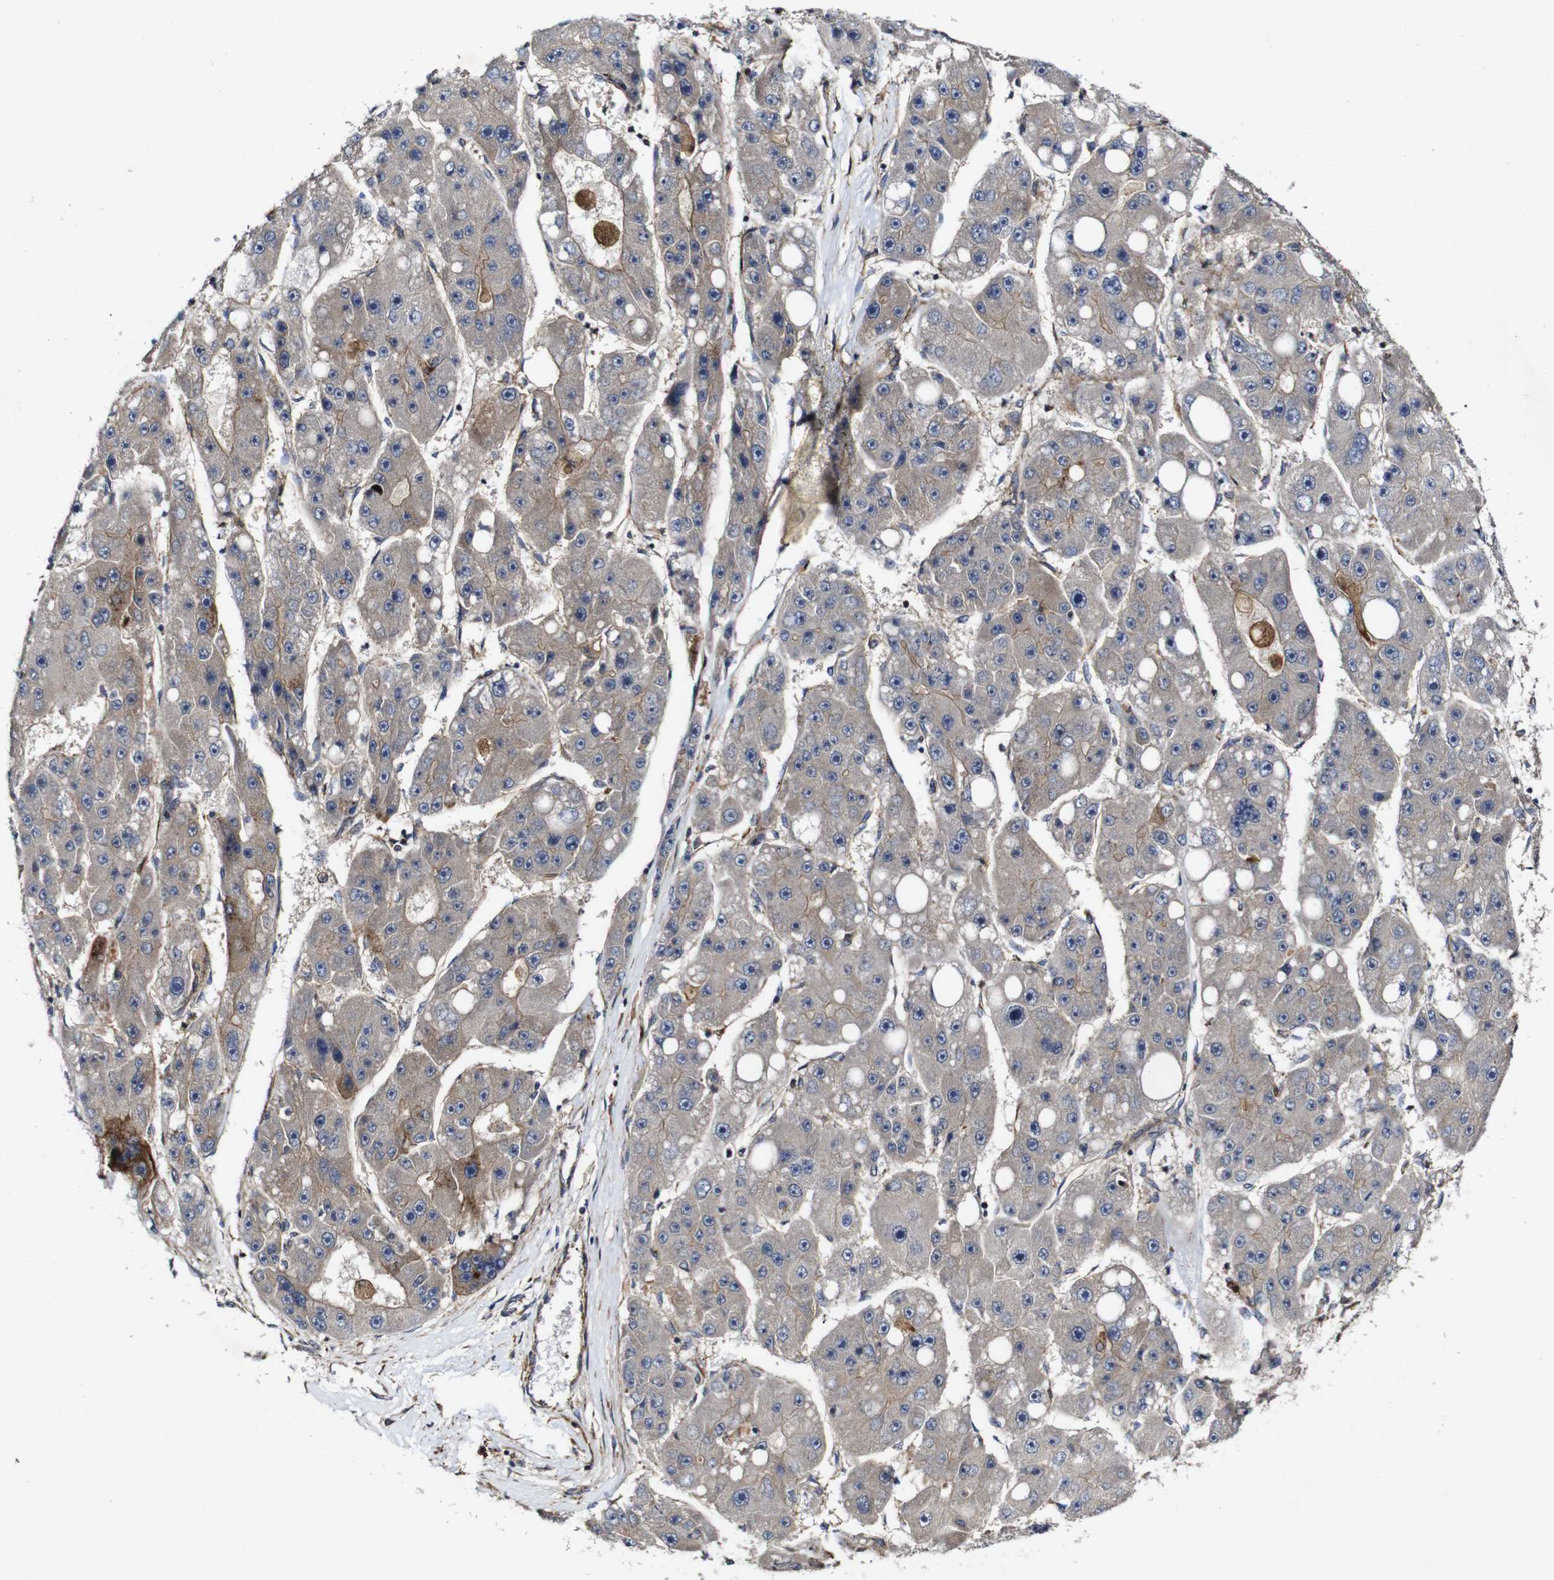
{"staining": {"intensity": "moderate", "quantity": "<25%", "location": "cytoplasmic/membranous"}, "tissue": "liver cancer", "cell_type": "Tumor cells", "image_type": "cancer", "snomed": [{"axis": "morphology", "description": "Carcinoma, Hepatocellular, NOS"}, {"axis": "topography", "description": "Liver"}], "caption": "An image of human liver cancer (hepatocellular carcinoma) stained for a protein demonstrates moderate cytoplasmic/membranous brown staining in tumor cells.", "gene": "GSDME", "patient": {"sex": "female", "age": 61}}